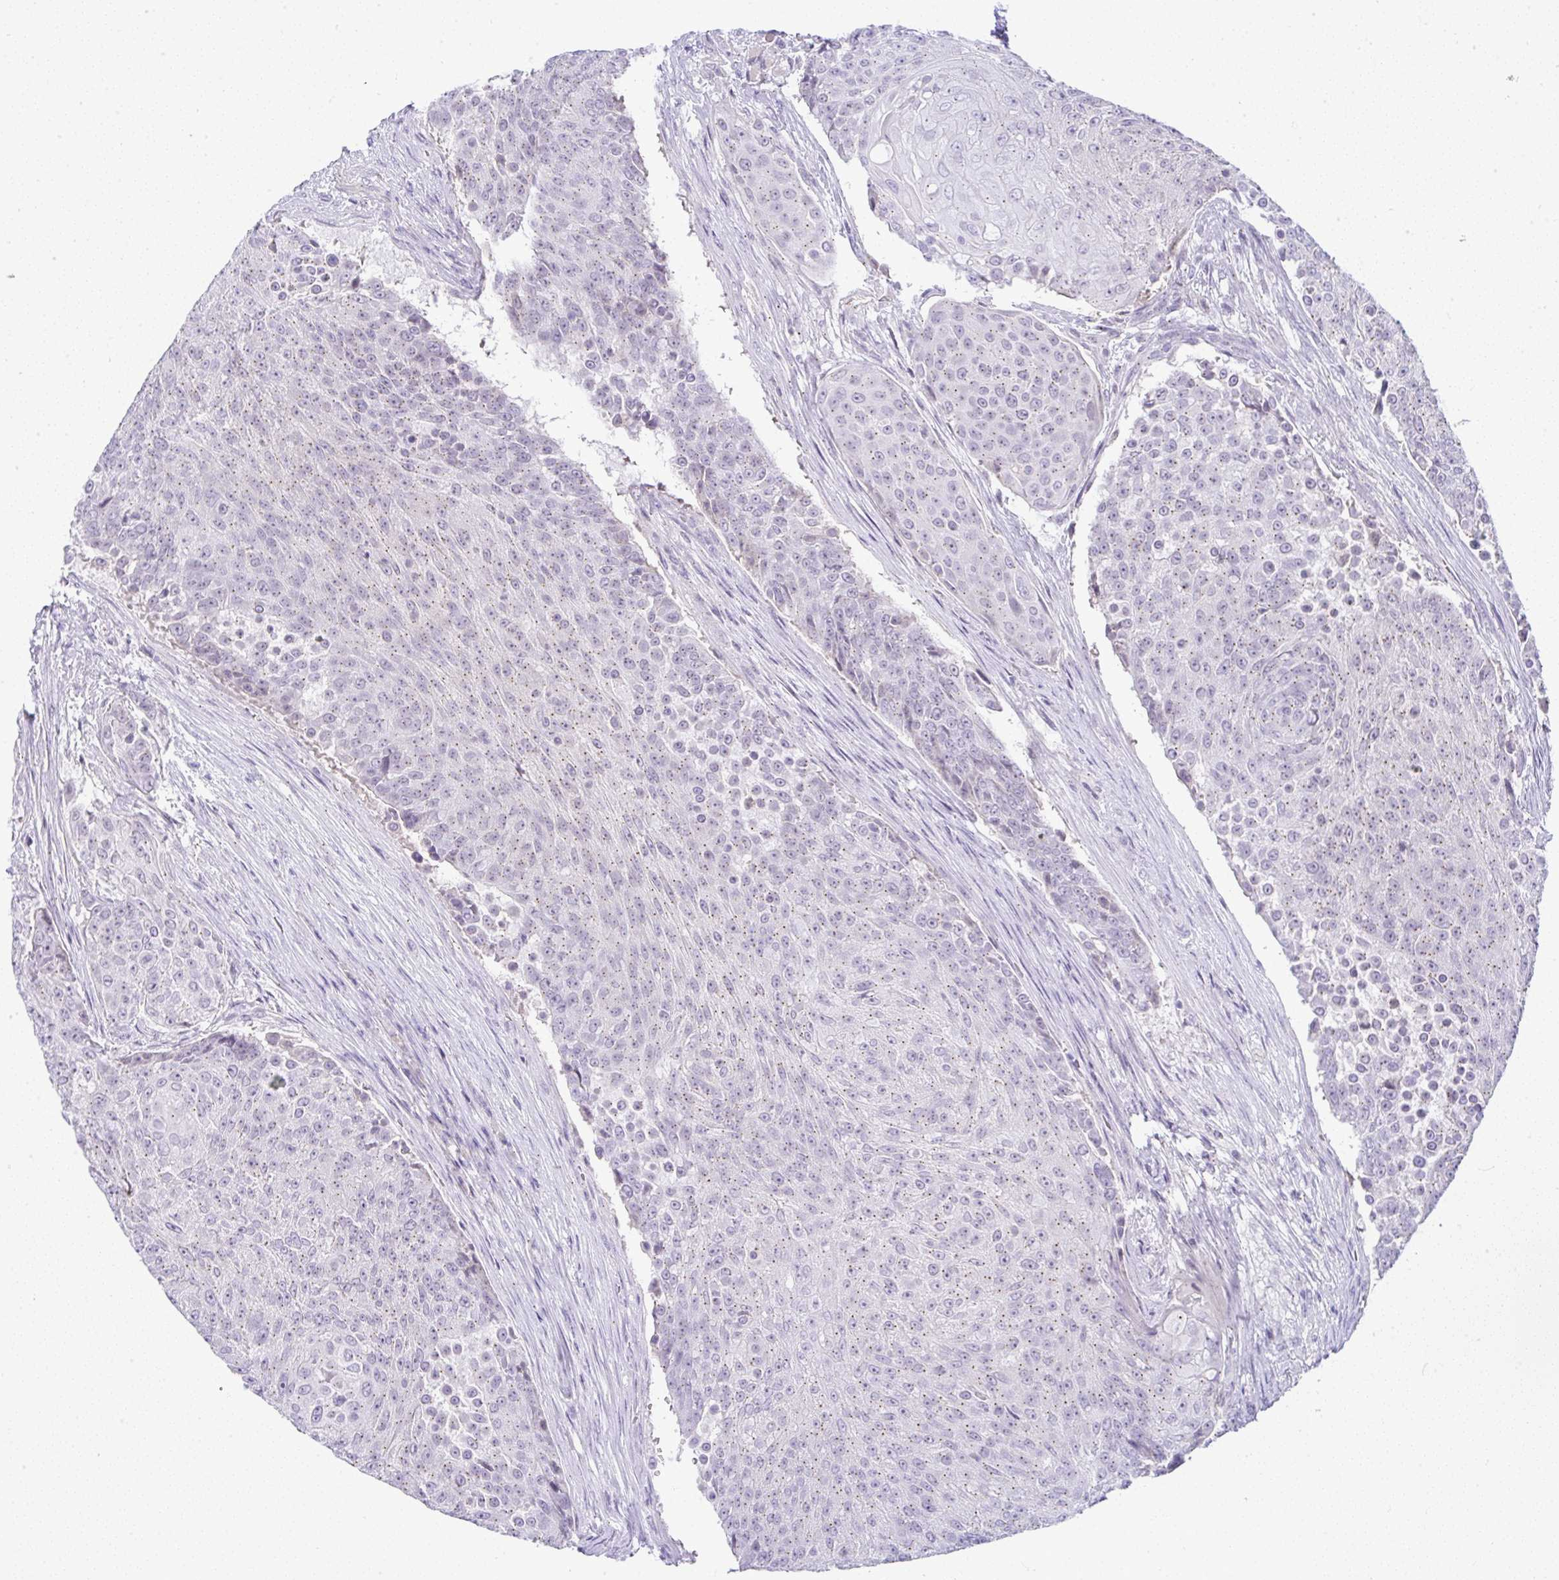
{"staining": {"intensity": "weak", "quantity": "25%-75%", "location": "cytoplasmic/membranous,nuclear"}, "tissue": "urothelial cancer", "cell_type": "Tumor cells", "image_type": "cancer", "snomed": [{"axis": "morphology", "description": "Urothelial carcinoma, High grade"}, {"axis": "topography", "description": "Urinary bladder"}], "caption": "Urothelial carcinoma (high-grade) stained for a protein demonstrates weak cytoplasmic/membranous and nuclear positivity in tumor cells.", "gene": "FAM177A1", "patient": {"sex": "female", "age": 63}}